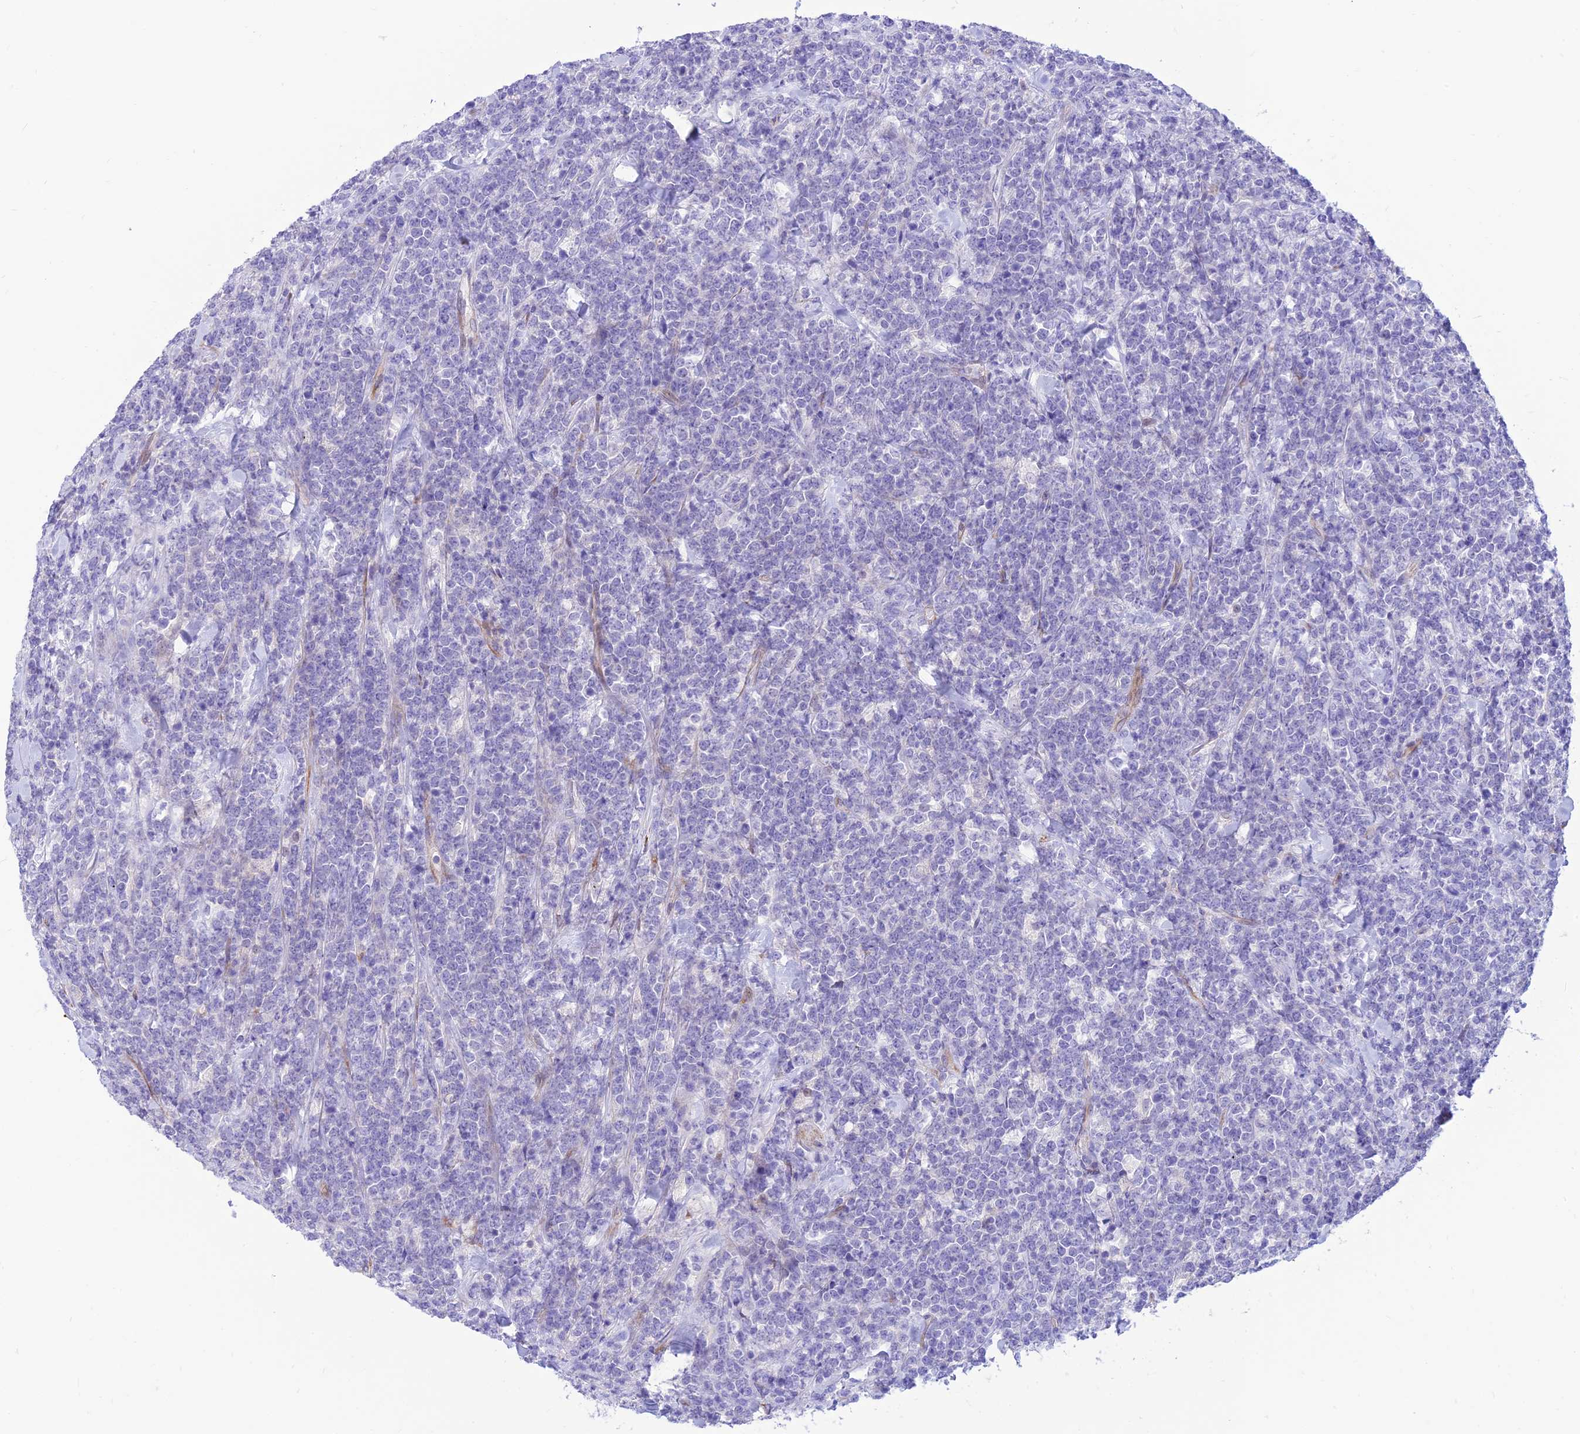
{"staining": {"intensity": "negative", "quantity": "none", "location": "none"}, "tissue": "lymphoma", "cell_type": "Tumor cells", "image_type": "cancer", "snomed": [{"axis": "morphology", "description": "Malignant lymphoma, non-Hodgkin's type, High grade"}, {"axis": "topography", "description": "Small intestine"}], "caption": "The photomicrograph displays no staining of tumor cells in high-grade malignant lymphoma, non-Hodgkin's type. (Brightfield microscopy of DAB immunohistochemistry (IHC) at high magnification).", "gene": "FAM186B", "patient": {"sex": "male", "age": 8}}